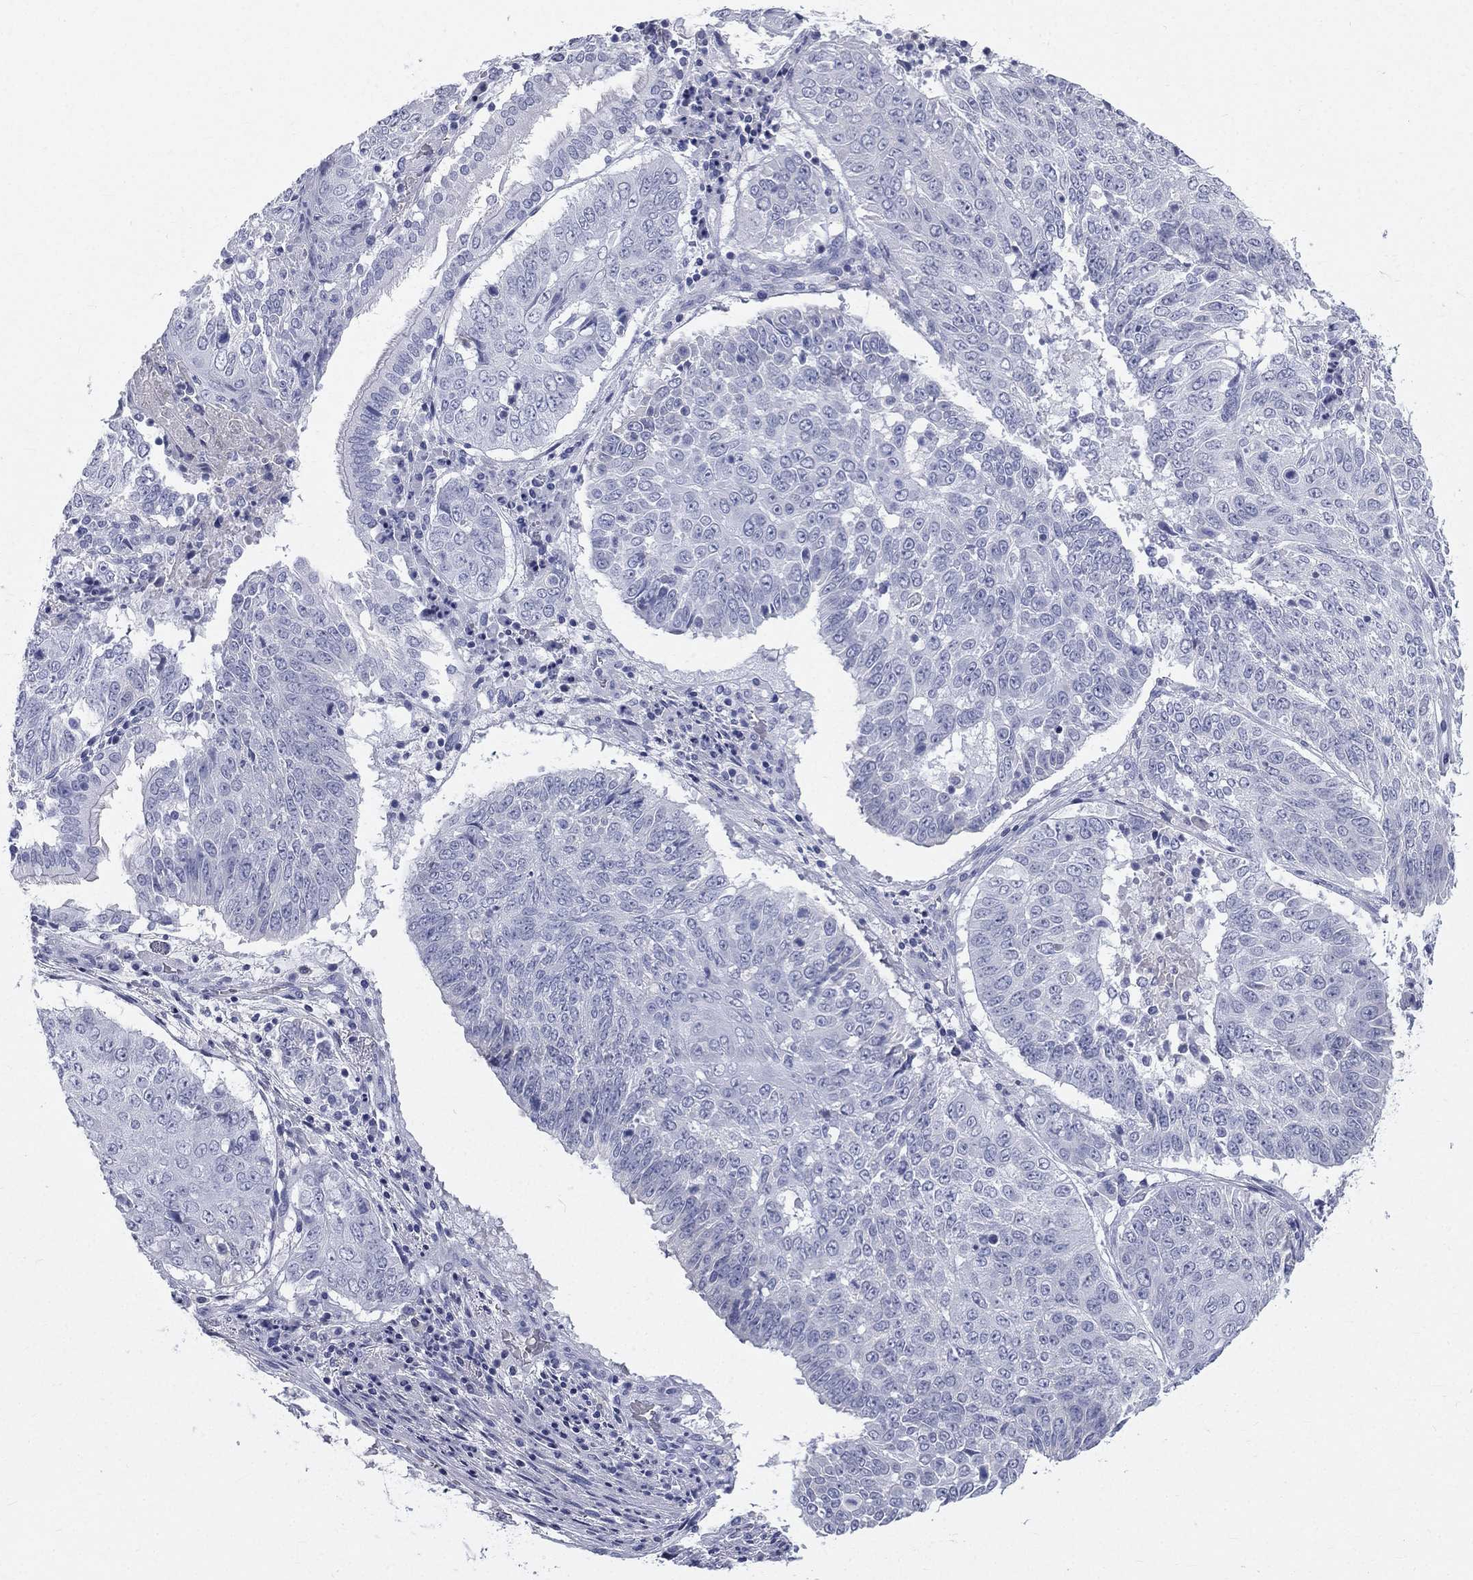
{"staining": {"intensity": "negative", "quantity": "none", "location": "none"}, "tissue": "lung cancer", "cell_type": "Tumor cells", "image_type": "cancer", "snomed": [{"axis": "morphology", "description": "Squamous cell carcinoma, NOS"}, {"axis": "topography", "description": "Lung"}], "caption": "Image shows no significant protein staining in tumor cells of lung squamous cell carcinoma.", "gene": "HP", "patient": {"sex": "male", "age": 64}}